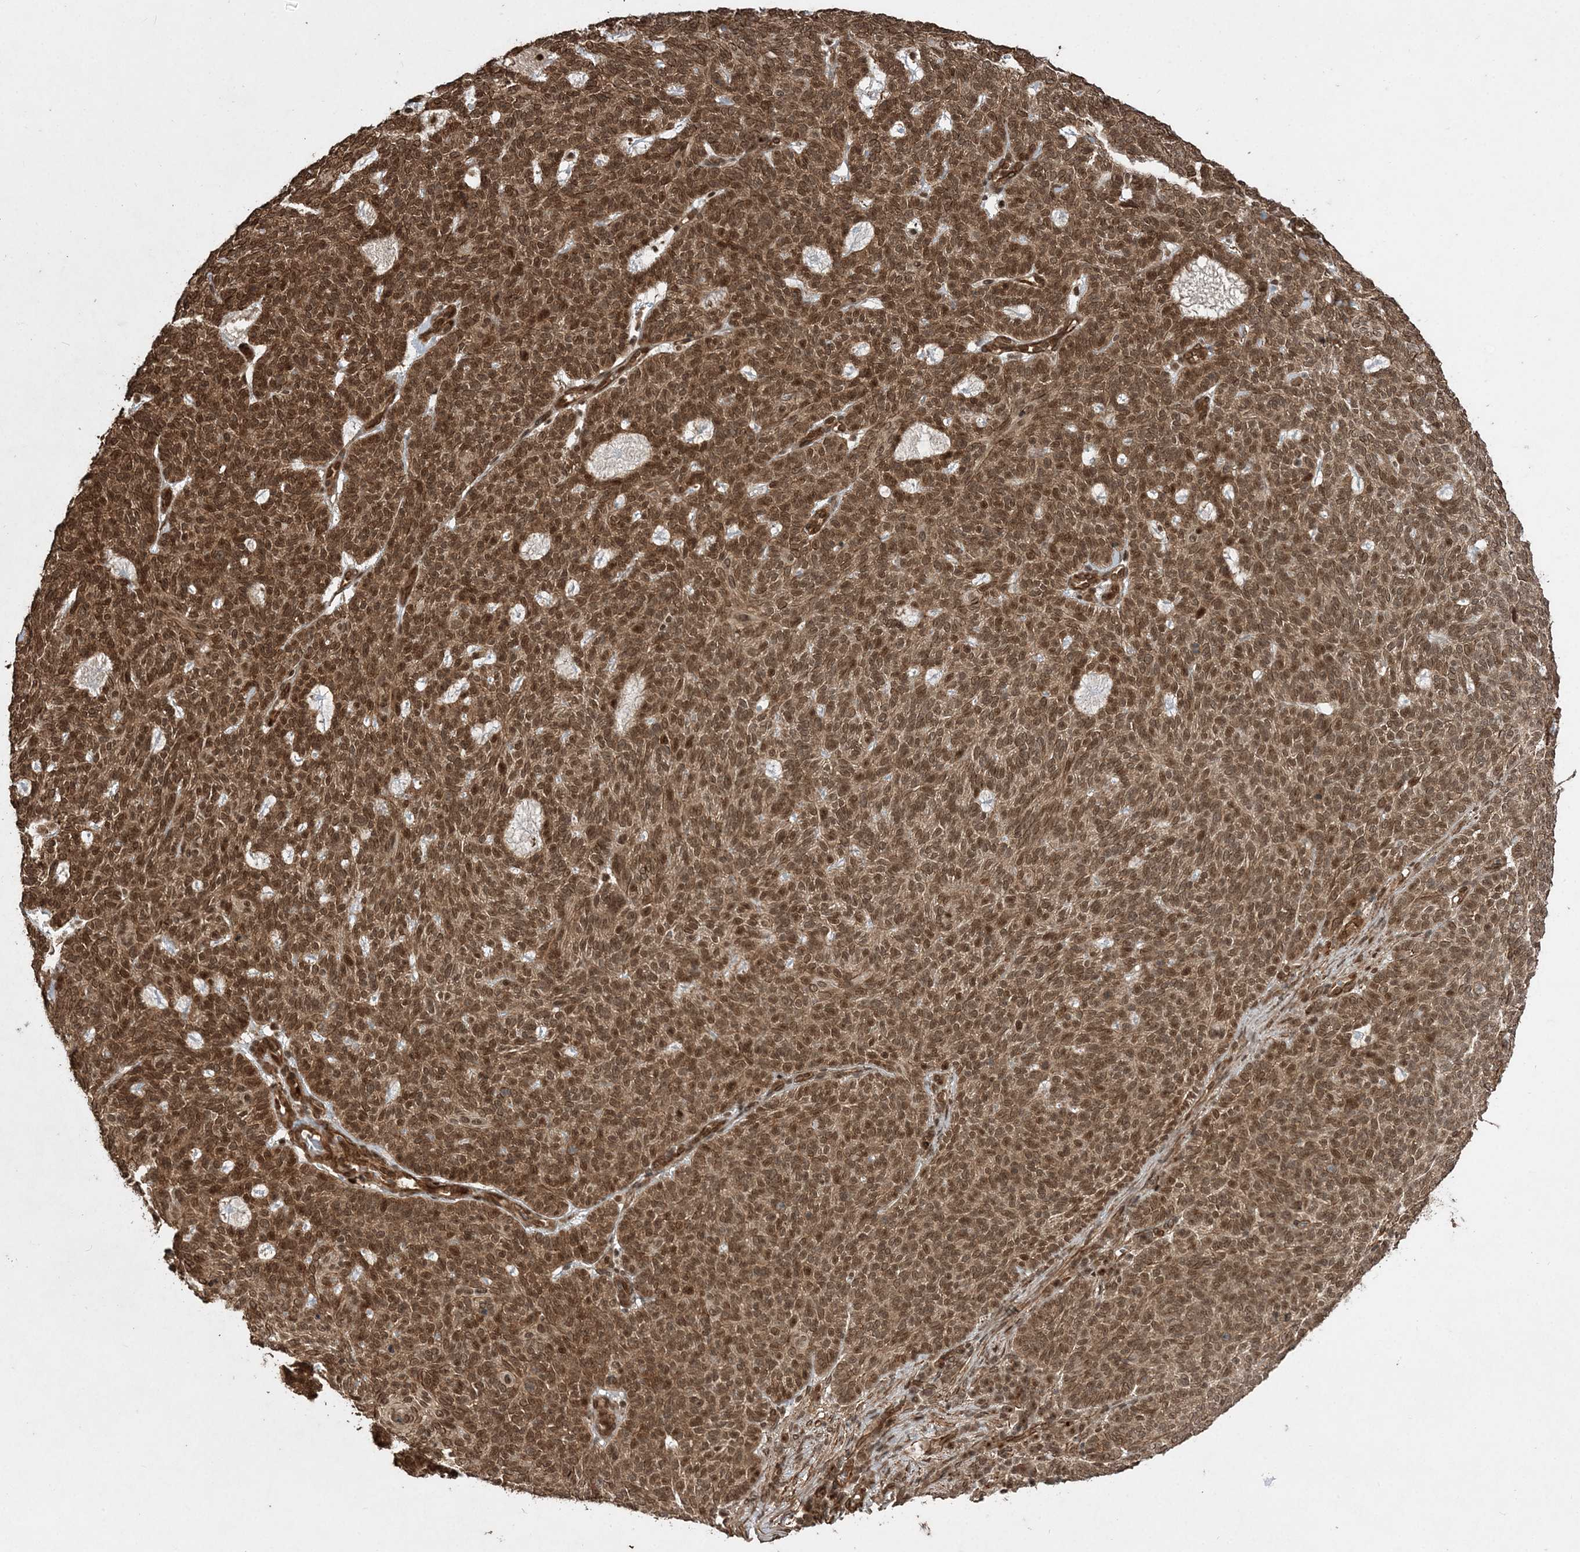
{"staining": {"intensity": "moderate", "quantity": ">75%", "location": "cytoplasmic/membranous,nuclear"}, "tissue": "skin cancer", "cell_type": "Tumor cells", "image_type": "cancer", "snomed": [{"axis": "morphology", "description": "Squamous cell carcinoma, NOS"}, {"axis": "topography", "description": "Skin"}], "caption": "Skin cancer stained with a brown dye exhibits moderate cytoplasmic/membranous and nuclear positive staining in approximately >75% of tumor cells.", "gene": "ETAA1", "patient": {"sex": "female", "age": 90}}